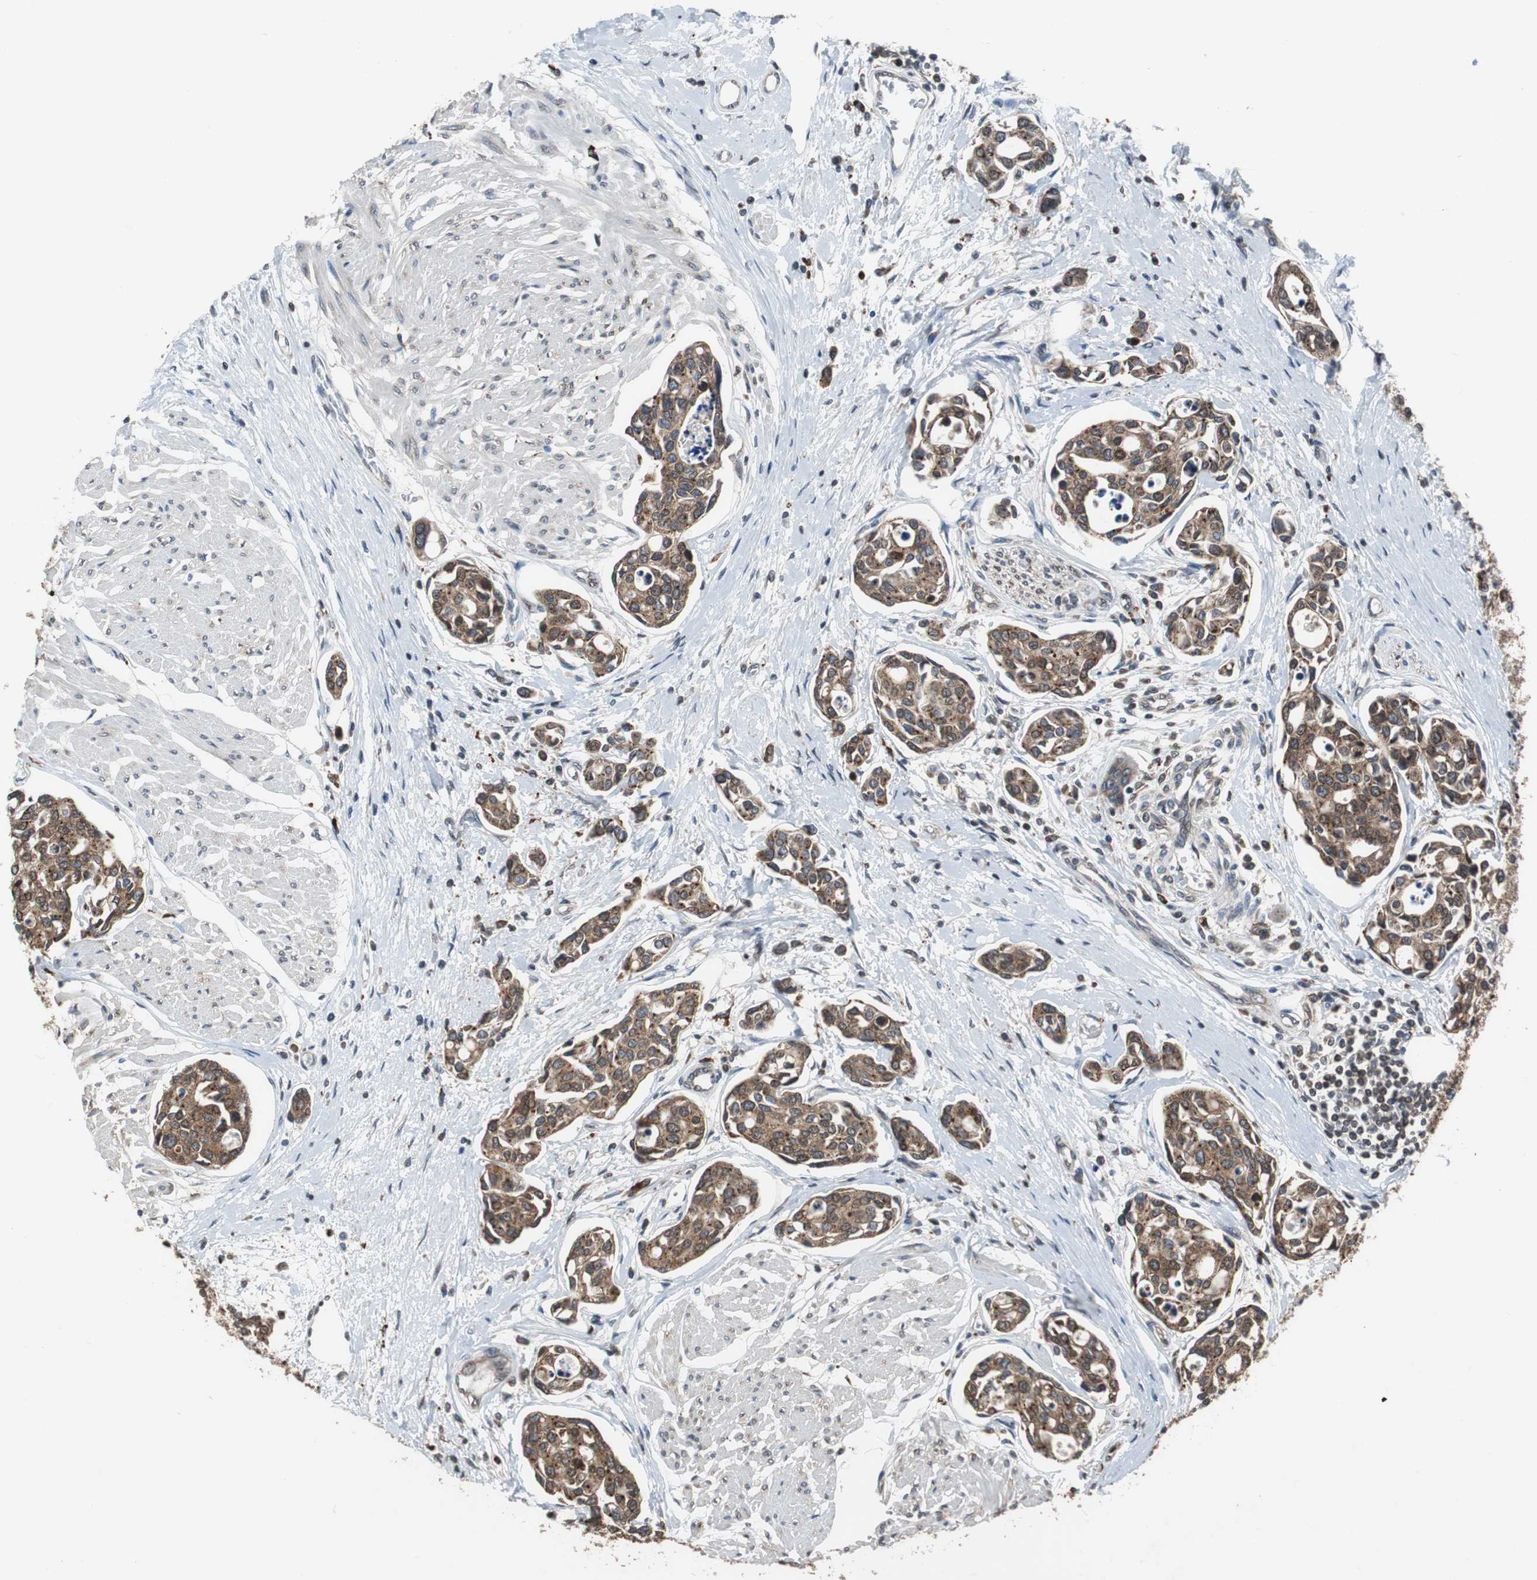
{"staining": {"intensity": "strong", "quantity": ">75%", "location": "cytoplasmic/membranous"}, "tissue": "urothelial cancer", "cell_type": "Tumor cells", "image_type": "cancer", "snomed": [{"axis": "morphology", "description": "Urothelial carcinoma, High grade"}, {"axis": "topography", "description": "Urinary bladder"}], "caption": "Approximately >75% of tumor cells in human high-grade urothelial carcinoma show strong cytoplasmic/membranous protein expression as visualized by brown immunohistochemical staining.", "gene": "USP10", "patient": {"sex": "male", "age": 78}}